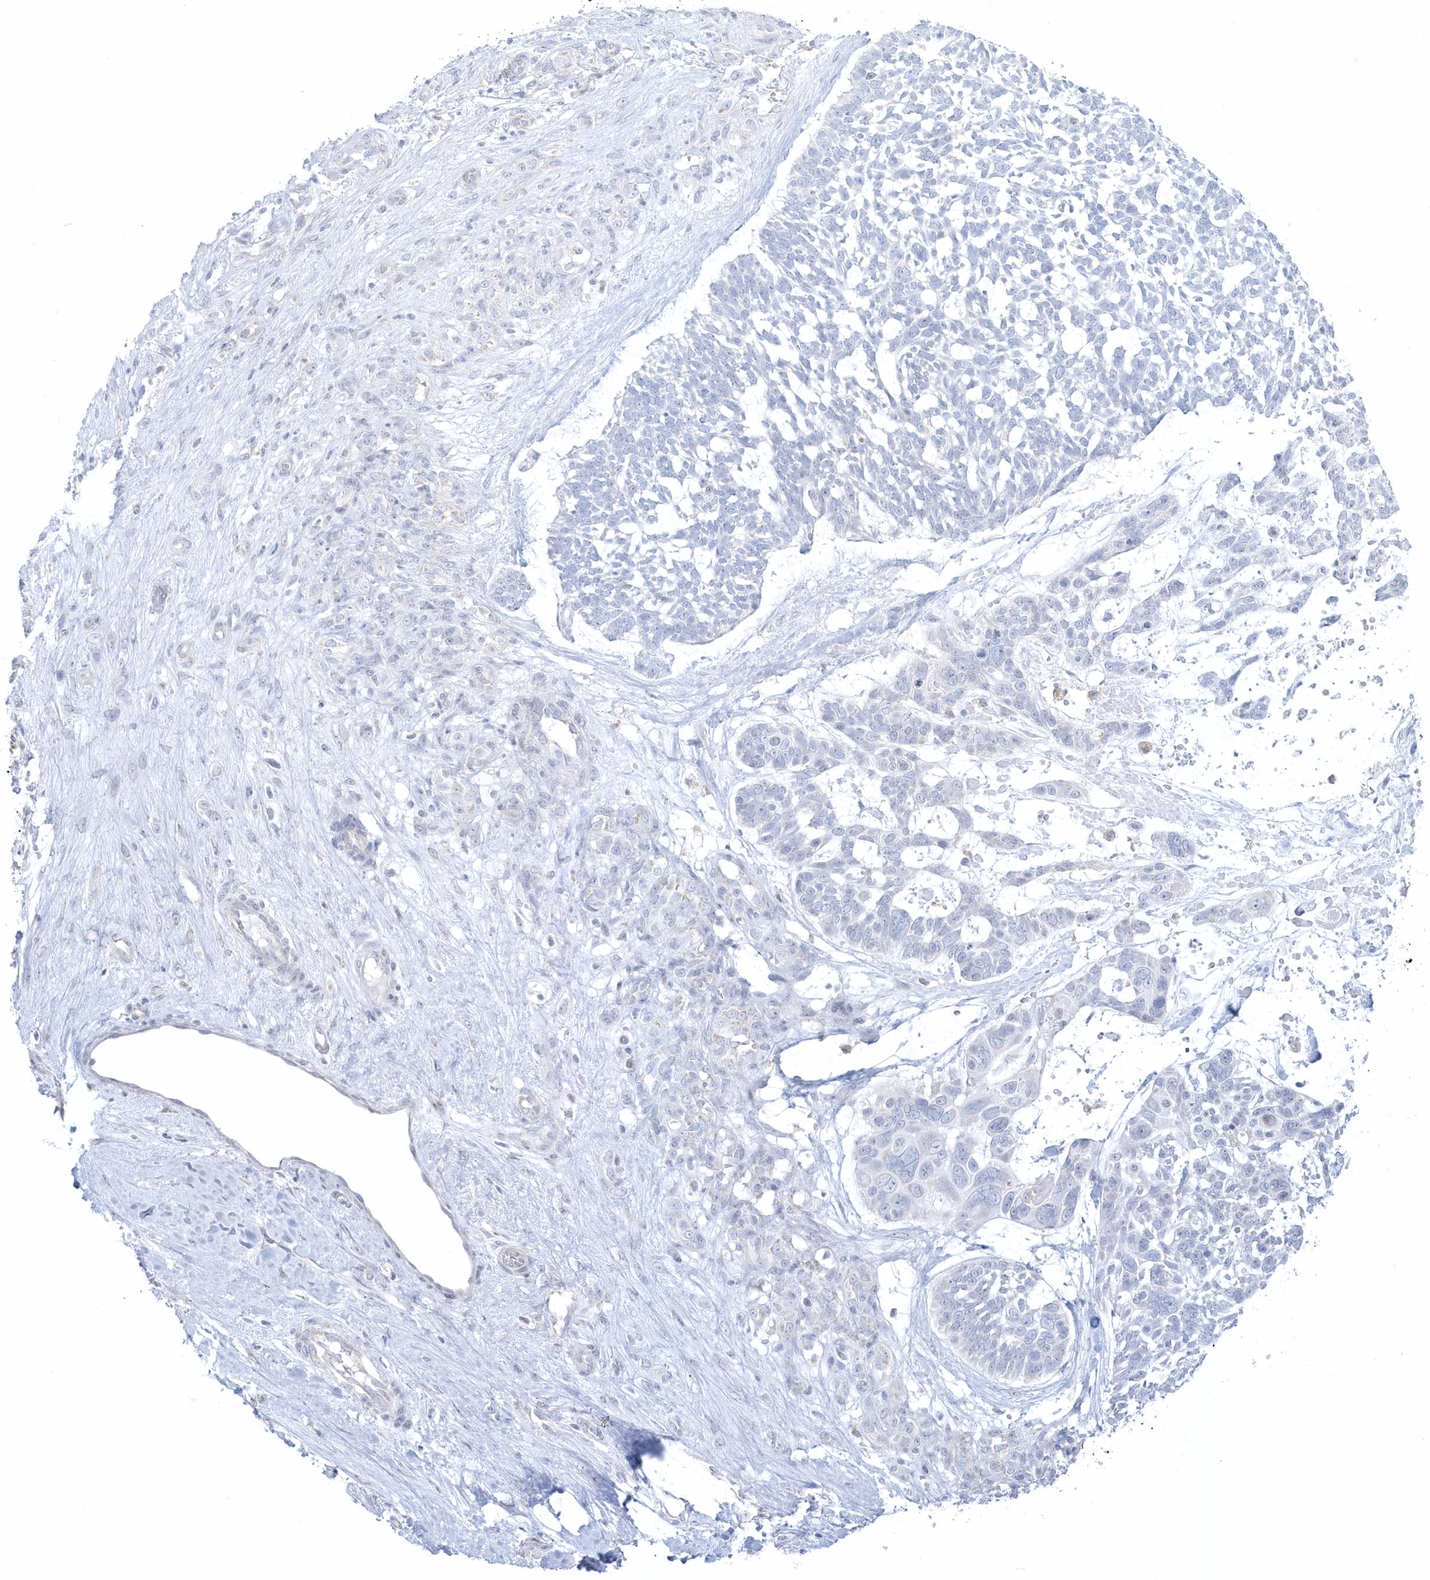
{"staining": {"intensity": "negative", "quantity": "none", "location": "none"}, "tissue": "skin cancer", "cell_type": "Tumor cells", "image_type": "cancer", "snomed": [{"axis": "morphology", "description": "Basal cell carcinoma"}, {"axis": "topography", "description": "Skin"}], "caption": "Skin basal cell carcinoma was stained to show a protein in brown. There is no significant expression in tumor cells.", "gene": "PCBD1", "patient": {"sex": "male", "age": 88}}